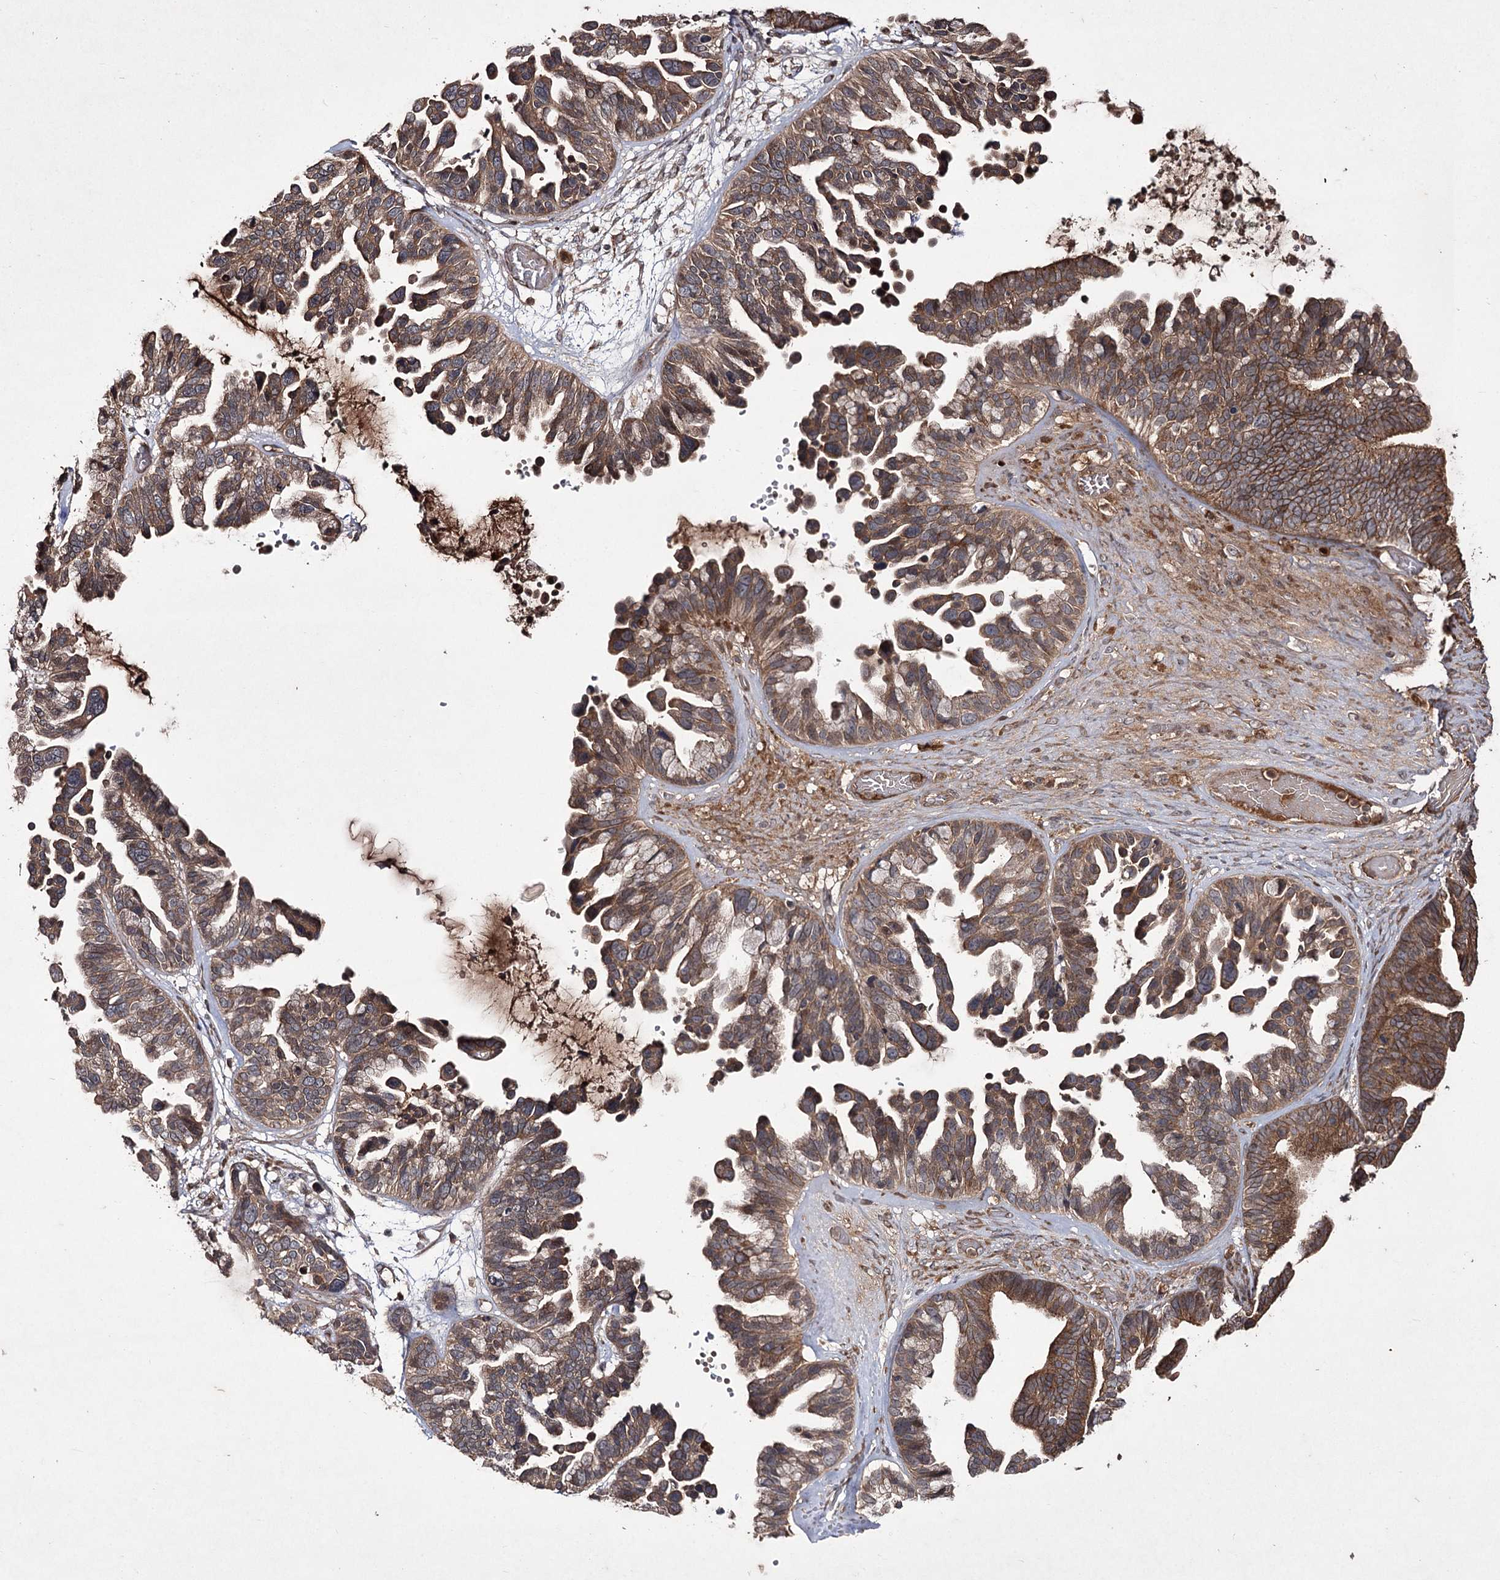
{"staining": {"intensity": "moderate", "quantity": ">75%", "location": "cytoplasmic/membranous"}, "tissue": "ovarian cancer", "cell_type": "Tumor cells", "image_type": "cancer", "snomed": [{"axis": "morphology", "description": "Cystadenocarcinoma, serous, NOS"}, {"axis": "topography", "description": "Ovary"}], "caption": "High-power microscopy captured an immunohistochemistry (IHC) photomicrograph of ovarian cancer (serous cystadenocarcinoma), revealing moderate cytoplasmic/membranous positivity in about >75% of tumor cells.", "gene": "FANCL", "patient": {"sex": "female", "age": 56}}